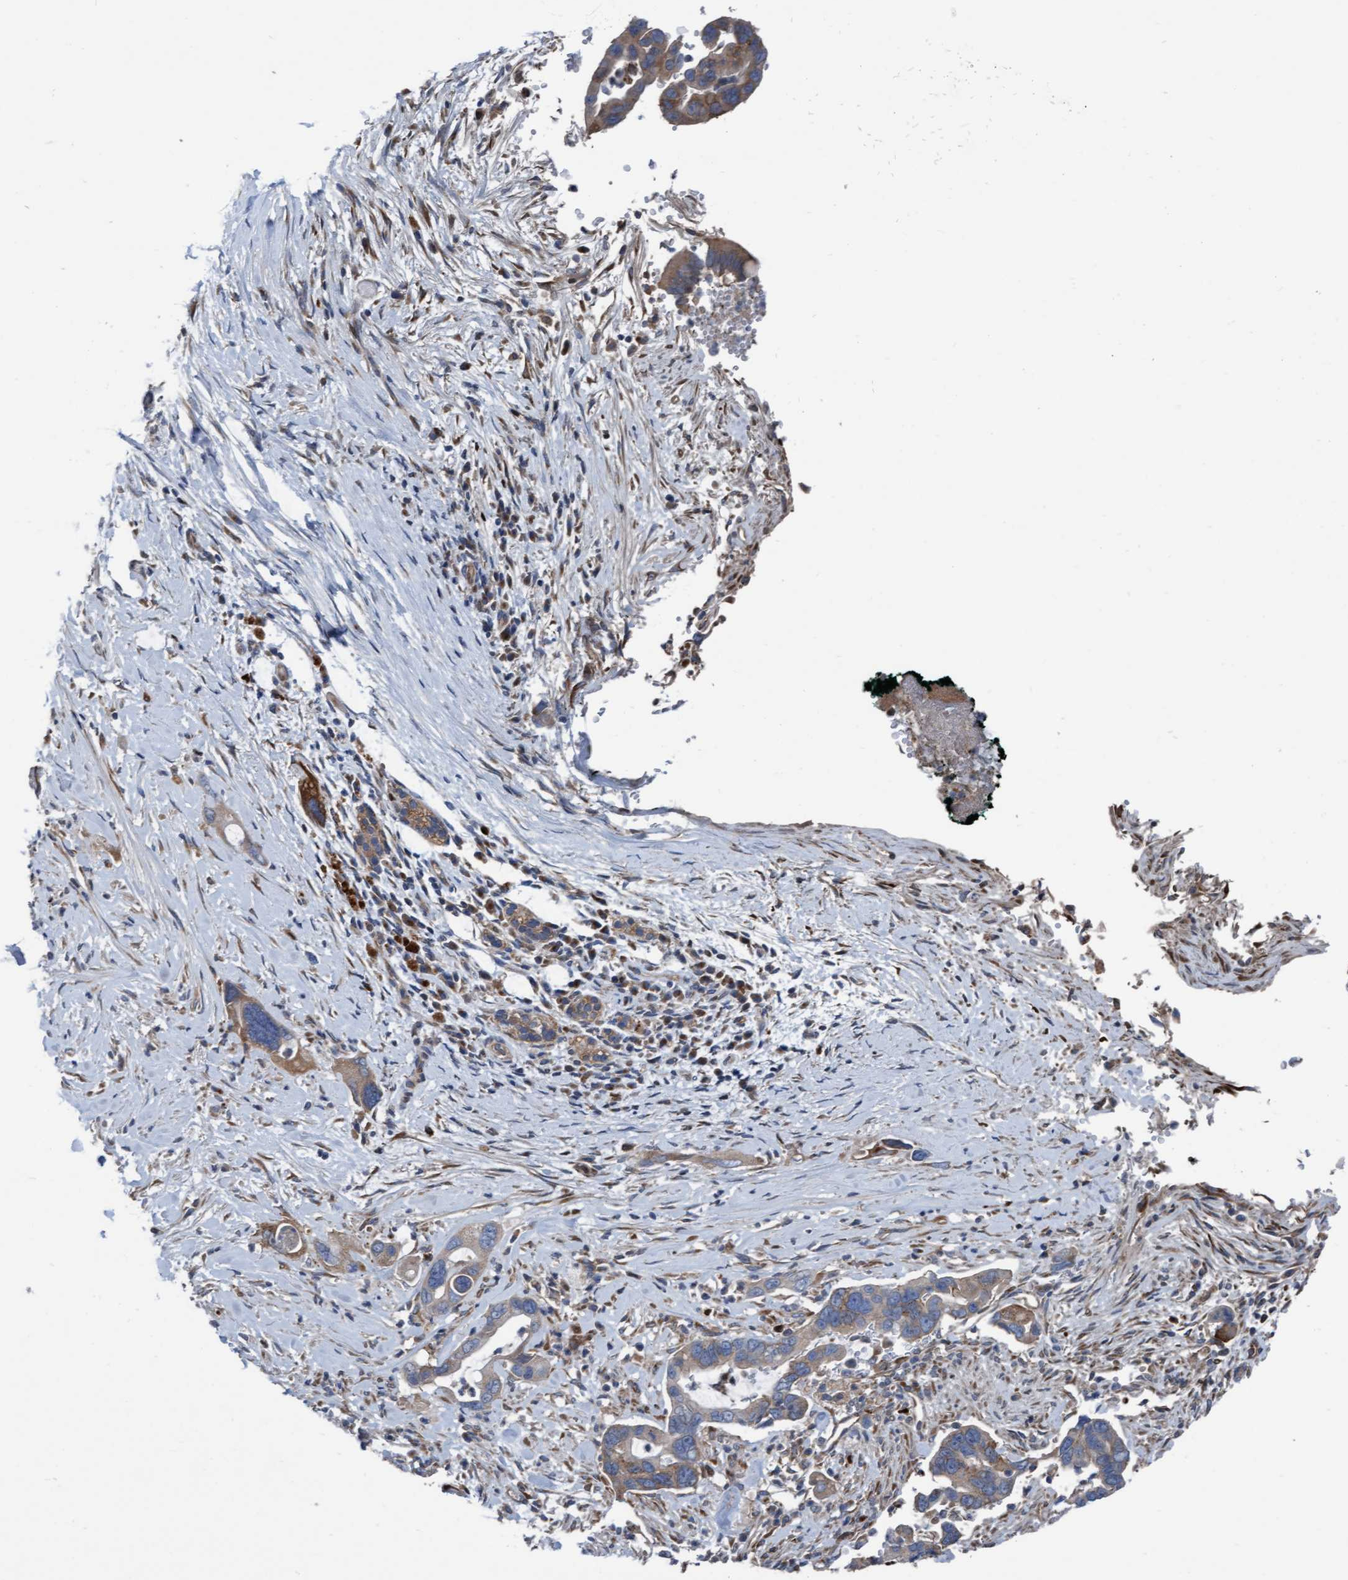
{"staining": {"intensity": "weak", "quantity": ">75%", "location": "cytoplasmic/membranous"}, "tissue": "pancreatic cancer", "cell_type": "Tumor cells", "image_type": "cancer", "snomed": [{"axis": "morphology", "description": "Adenocarcinoma, NOS"}, {"axis": "topography", "description": "Pancreas"}], "caption": "Adenocarcinoma (pancreatic) was stained to show a protein in brown. There is low levels of weak cytoplasmic/membranous expression in approximately >75% of tumor cells. The staining was performed using DAB, with brown indicating positive protein expression. Nuclei are stained blue with hematoxylin.", "gene": "KLHL26", "patient": {"sex": "female", "age": 70}}